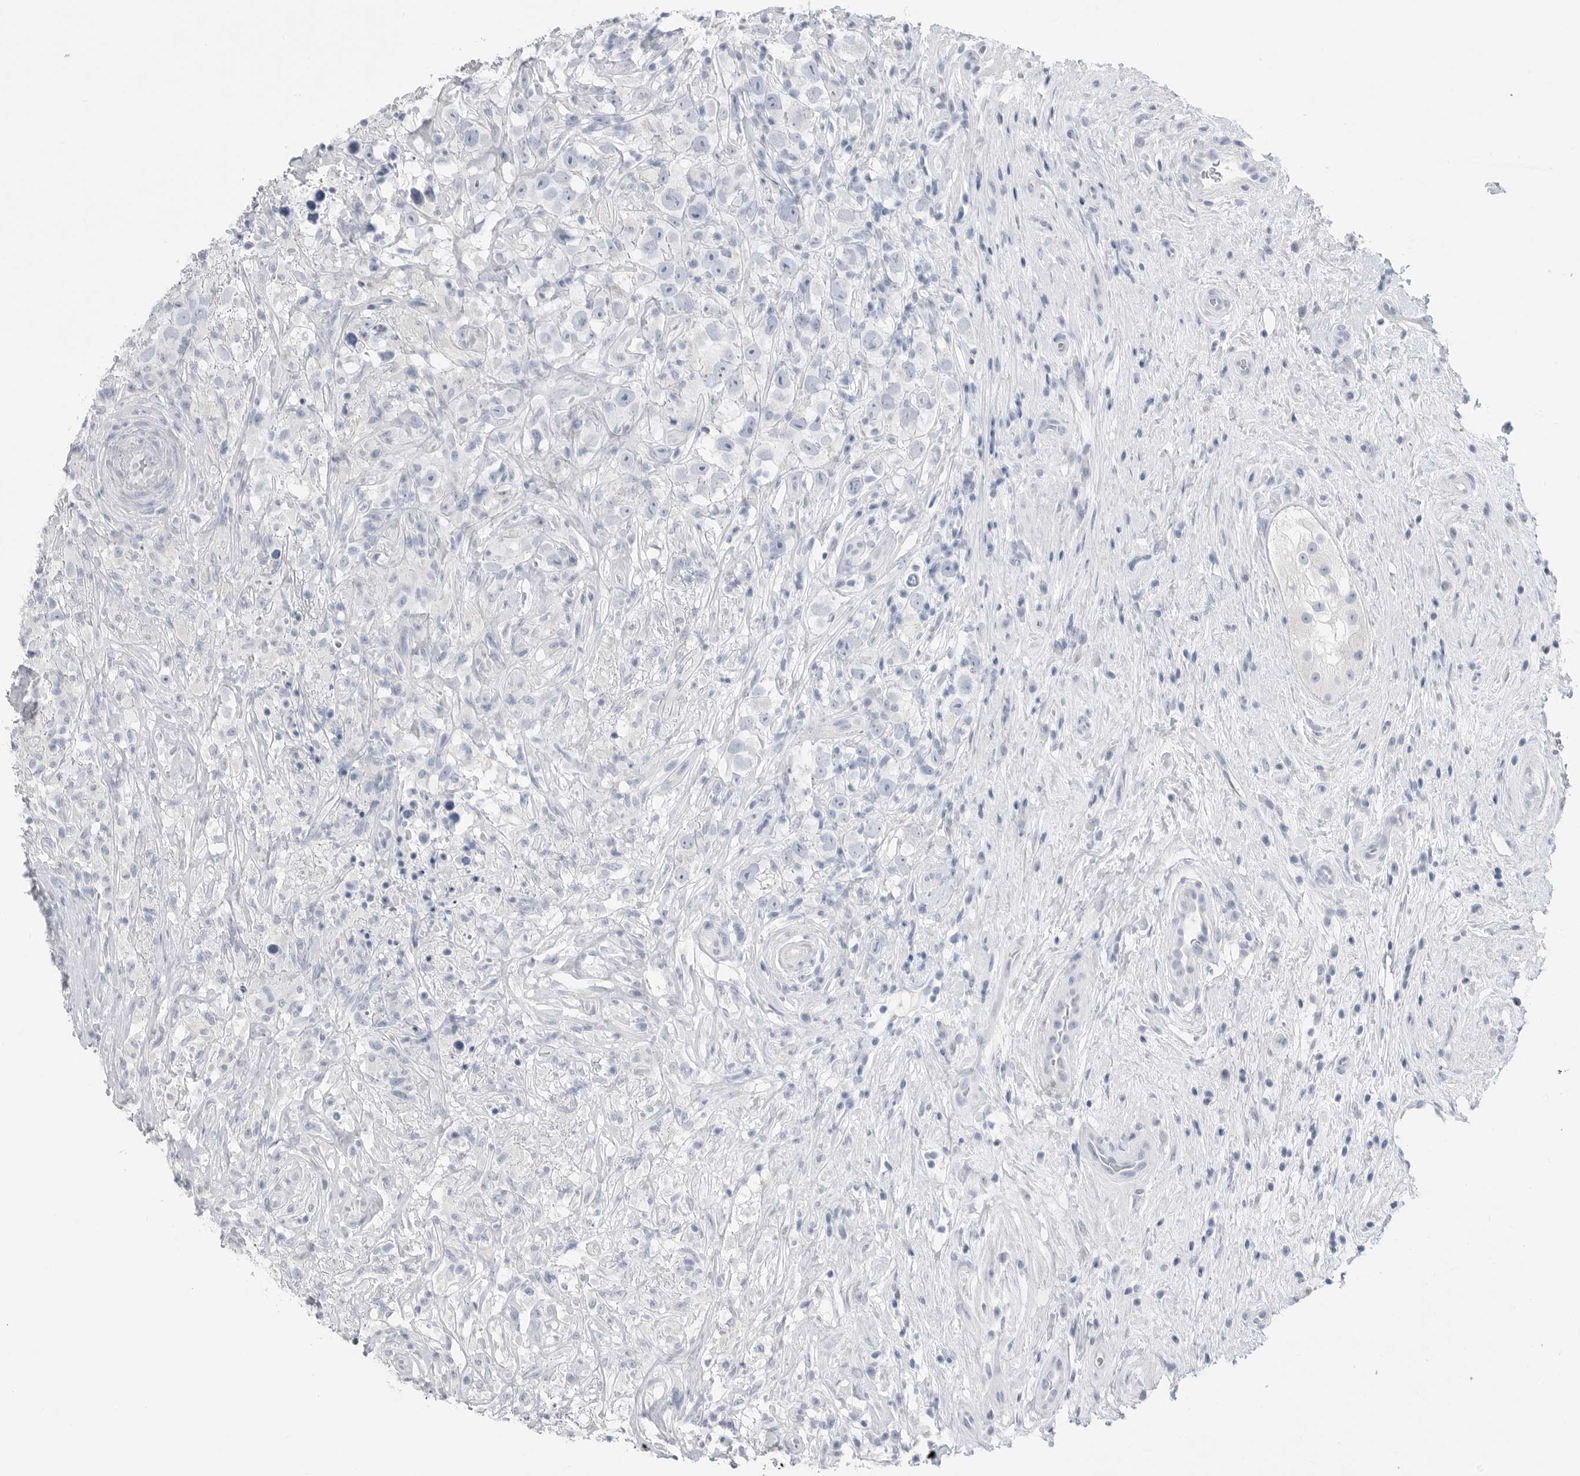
{"staining": {"intensity": "negative", "quantity": "none", "location": "none"}, "tissue": "testis cancer", "cell_type": "Tumor cells", "image_type": "cancer", "snomed": [{"axis": "morphology", "description": "Seminoma, NOS"}, {"axis": "topography", "description": "Testis"}], "caption": "Human testis cancer stained for a protein using immunohistochemistry (IHC) displays no staining in tumor cells.", "gene": "ABHD12", "patient": {"sex": "male", "age": 49}}